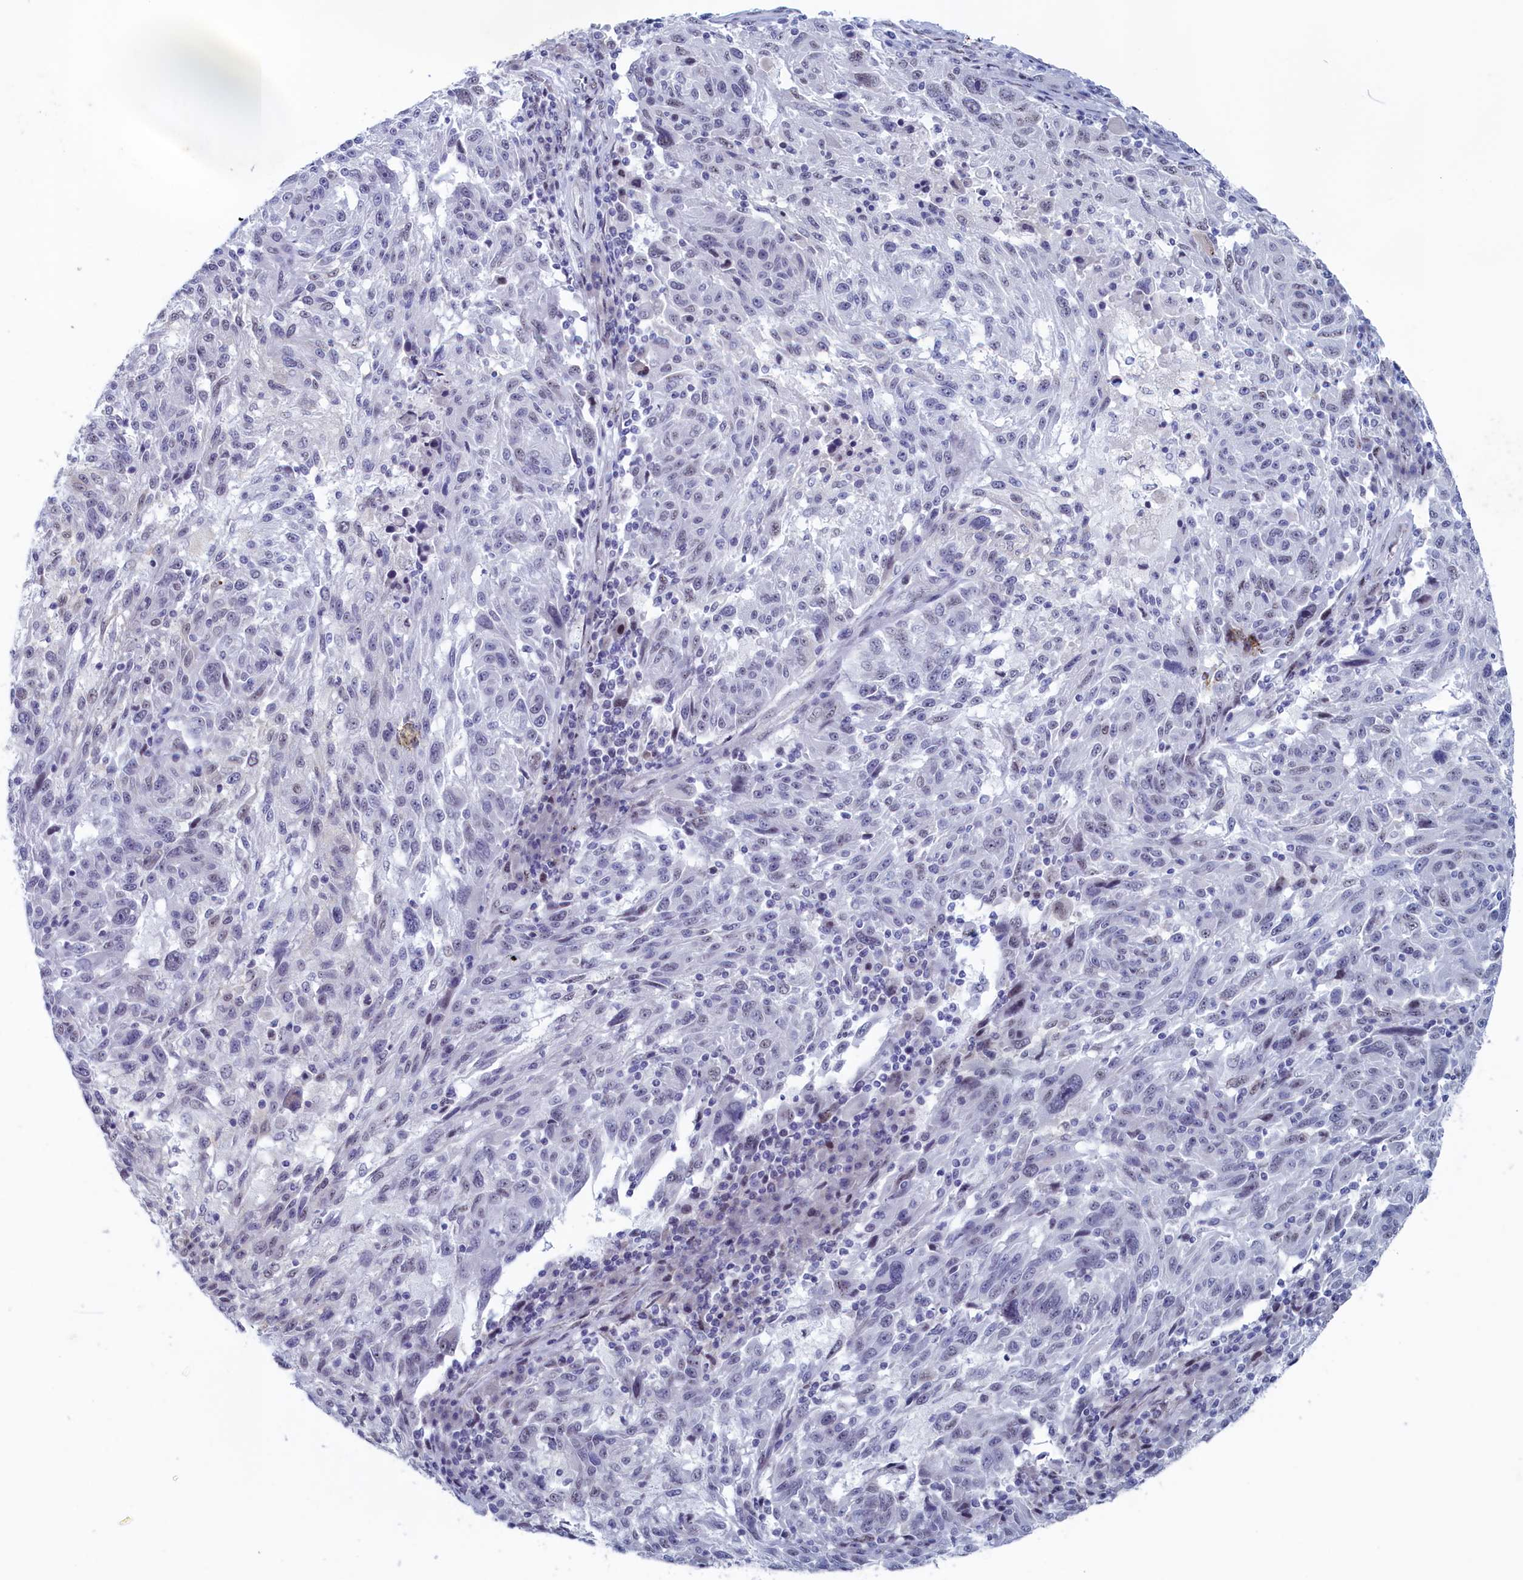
{"staining": {"intensity": "weak", "quantity": "<25%", "location": "nuclear"}, "tissue": "melanoma", "cell_type": "Tumor cells", "image_type": "cancer", "snomed": [{"axis": "morphology", "description": "Malignant melanoma, NOS"}, {"axis": "topography", "description": "Skin"}], "caption": "Immunohistochemical staining of malignant melanoma displays no significant expression in tumor cells. (DAB IHC visualized using brightfield microscopy, high magnification).", "gene": "WDR76", "patient": {"sex": "male", "age": 53}}